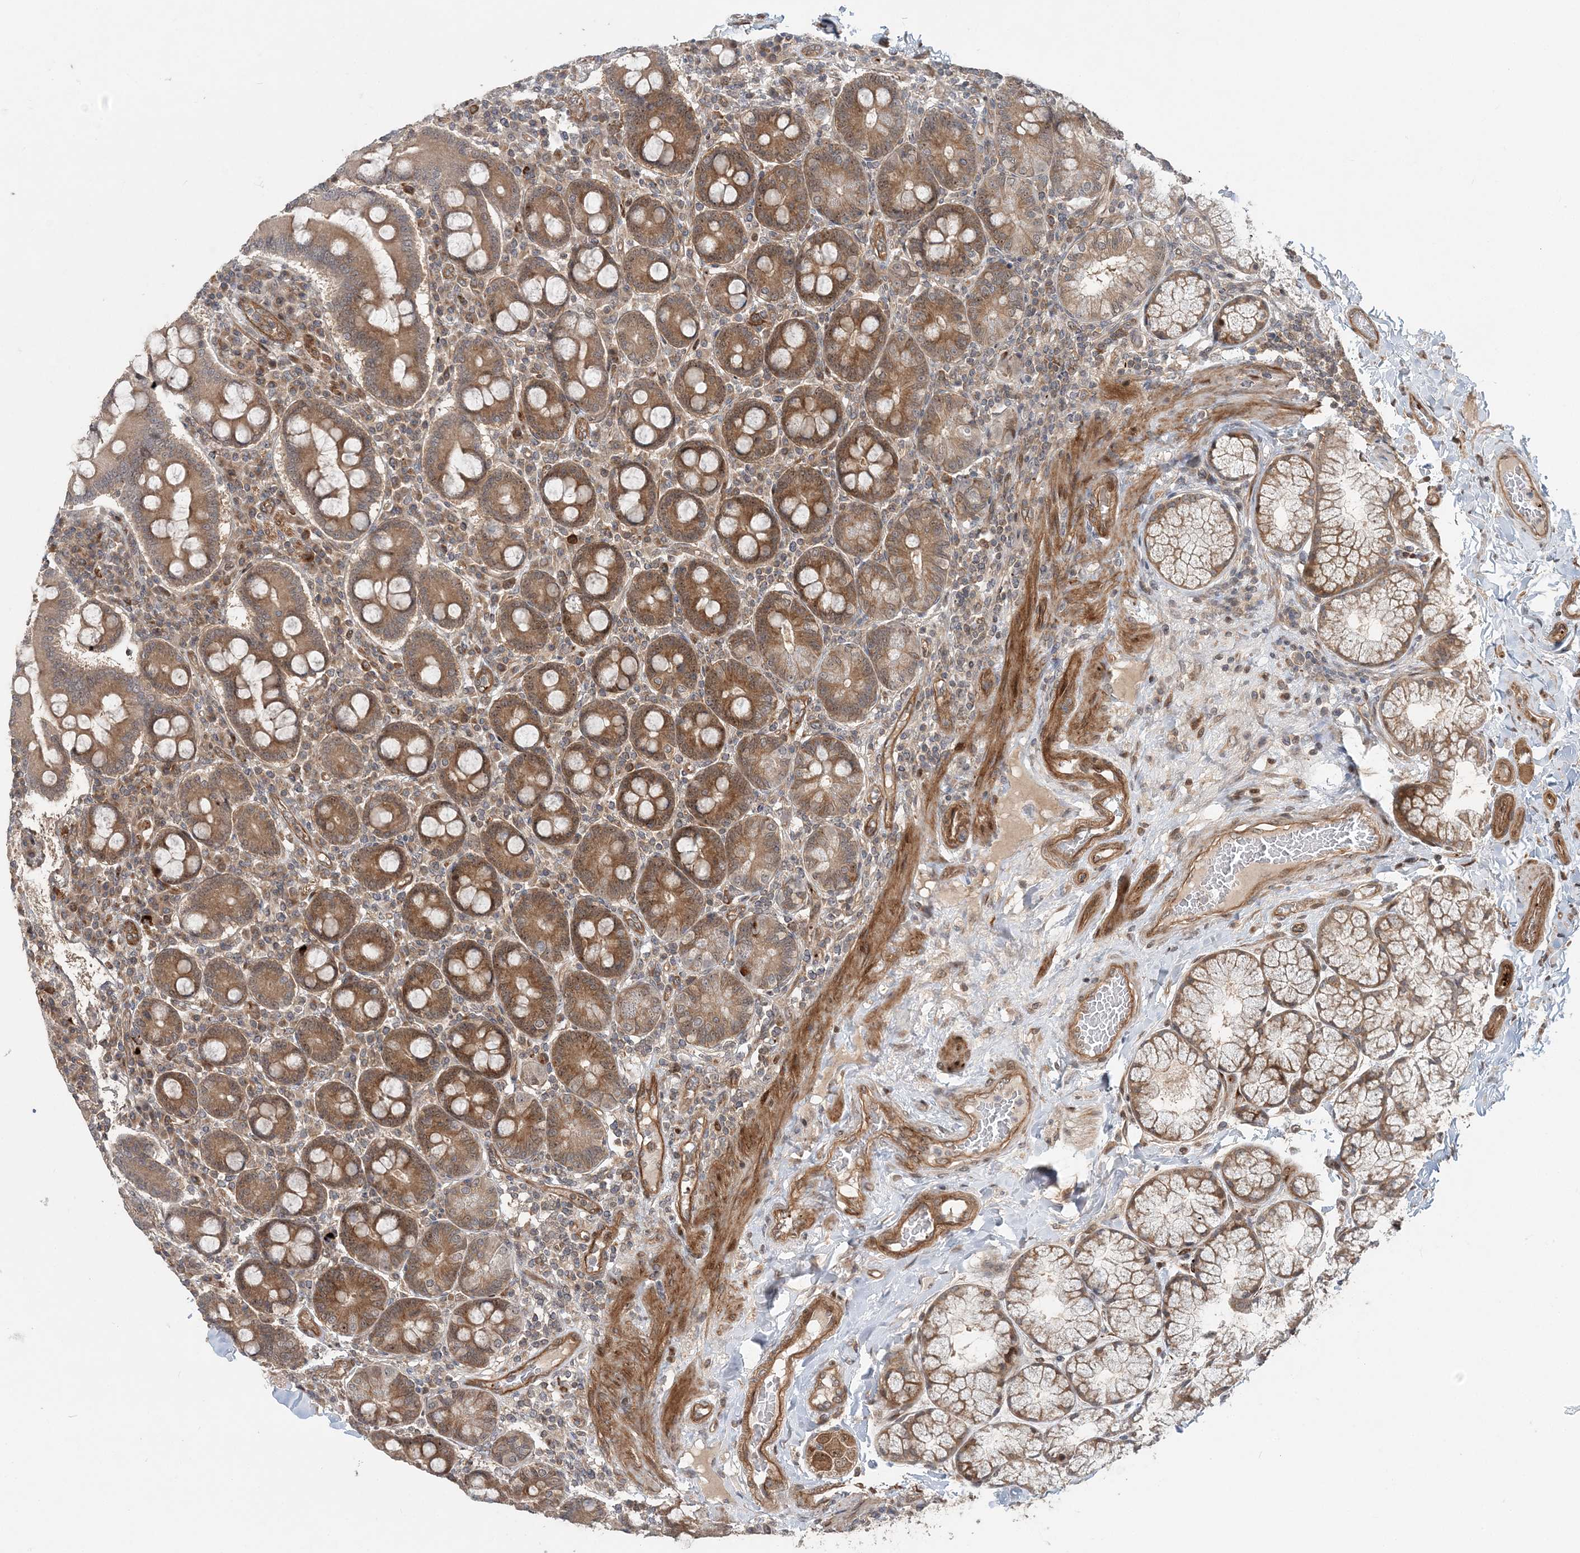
{"staining": {"intensity": "moderate", "quantity": ">75%", "location": "cytoplasmic/membranous"}, "tissue": "duodenum", "cell_type": "Glandular cells", "image_type": "normal", "snomed": [{"axis": "morphology", "description": "Normal tissue, NOS"}, {"axis": "topography", "description": "Duodenum"}], "caption": "DAB (3,3'-diaminobenzidine) immunohistochemical staining of normal human duodenum reveals moderate cytoplasmic/membranous protein staining in about >75% of glandular cells.", "gene": "GEMIN5", "patient": {"sex": "male", "age": 50}}